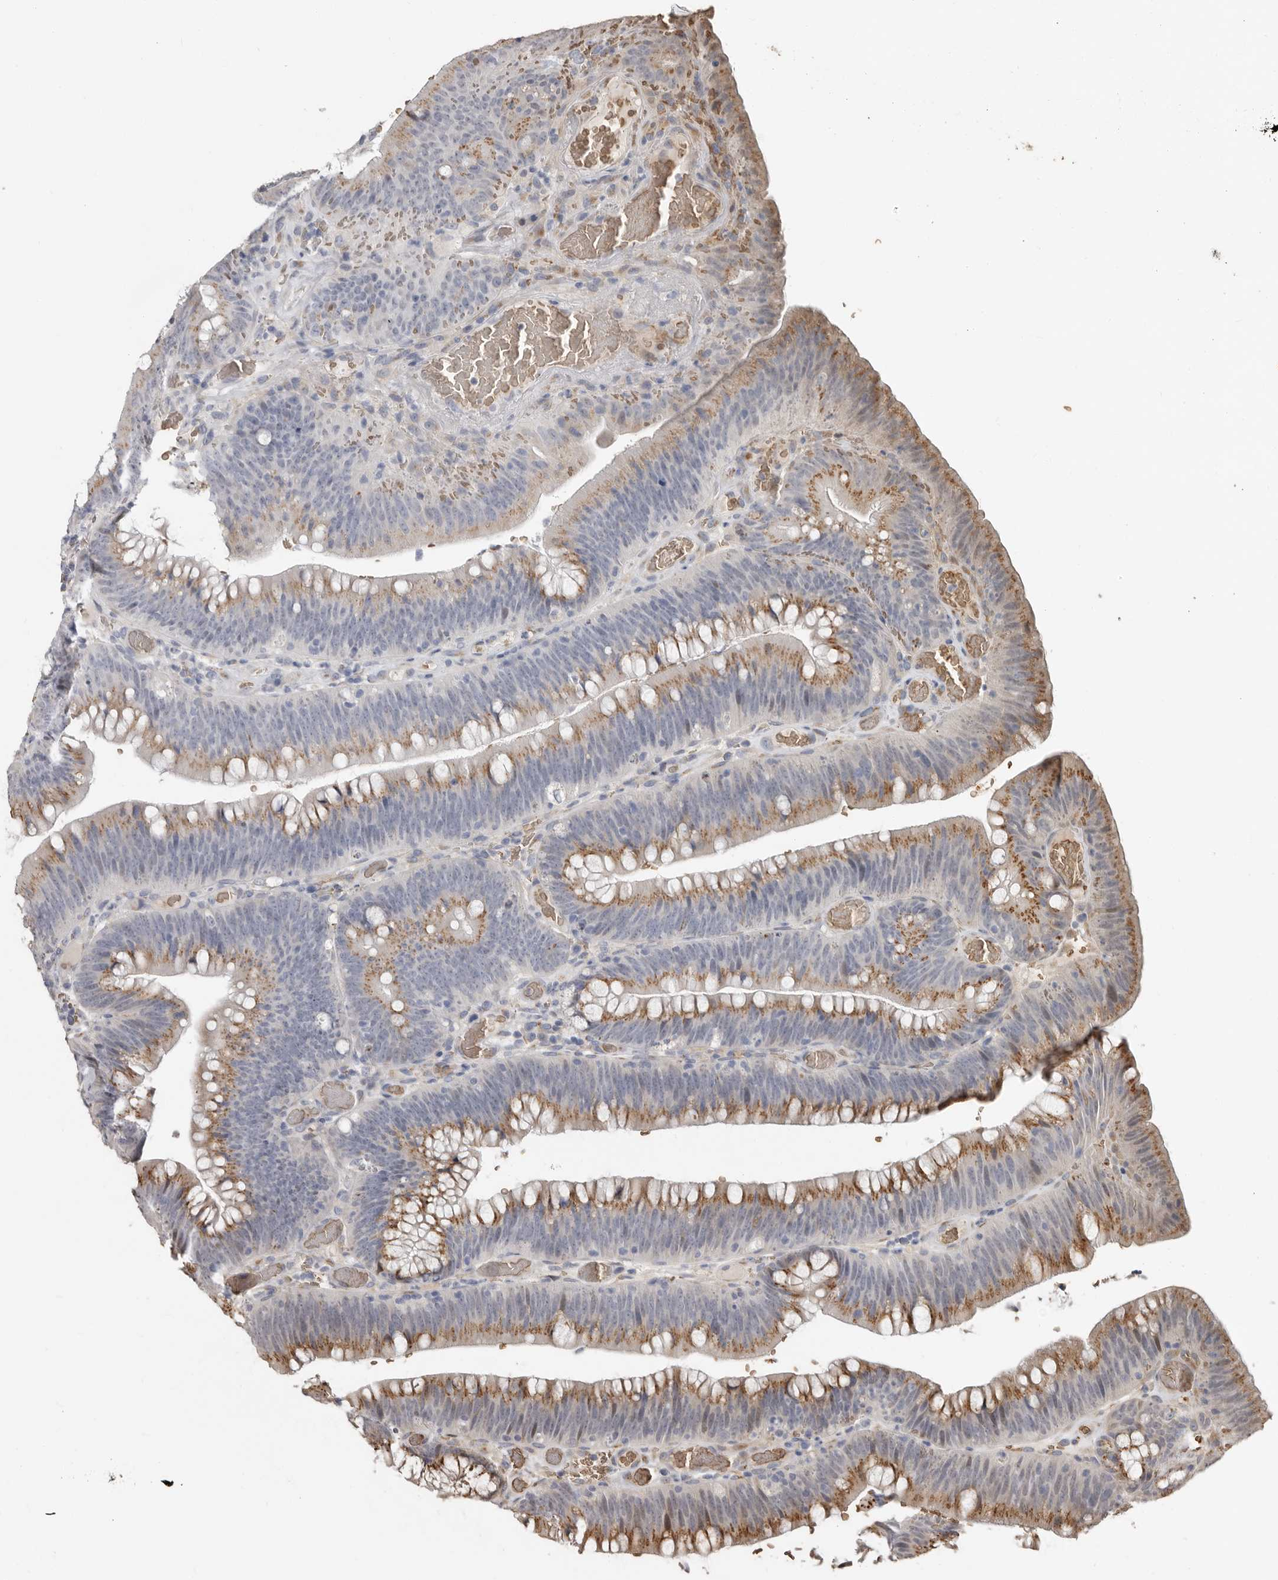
{"staining": {"intensity": "moderate", "quantity": ">75%", "location": "cytoplasmic/membranous"}, "tissue": "colorectal cancer", "cell_type": "Tumor cells", "image_type": "cancer", "snomed": [{"axis": "morphology", "description": "Normal tissue, NOS"}, {"axis": "topography", "description": "Colon"}], "caption": "DAB immunohistochemical staining of colorectal cancer reveals moderate cytoplasmic/membranous protein staining in about >75% of tumor cells.", "gene": "ENTREP1", "patient": {"sex": "female", "age": 82}}